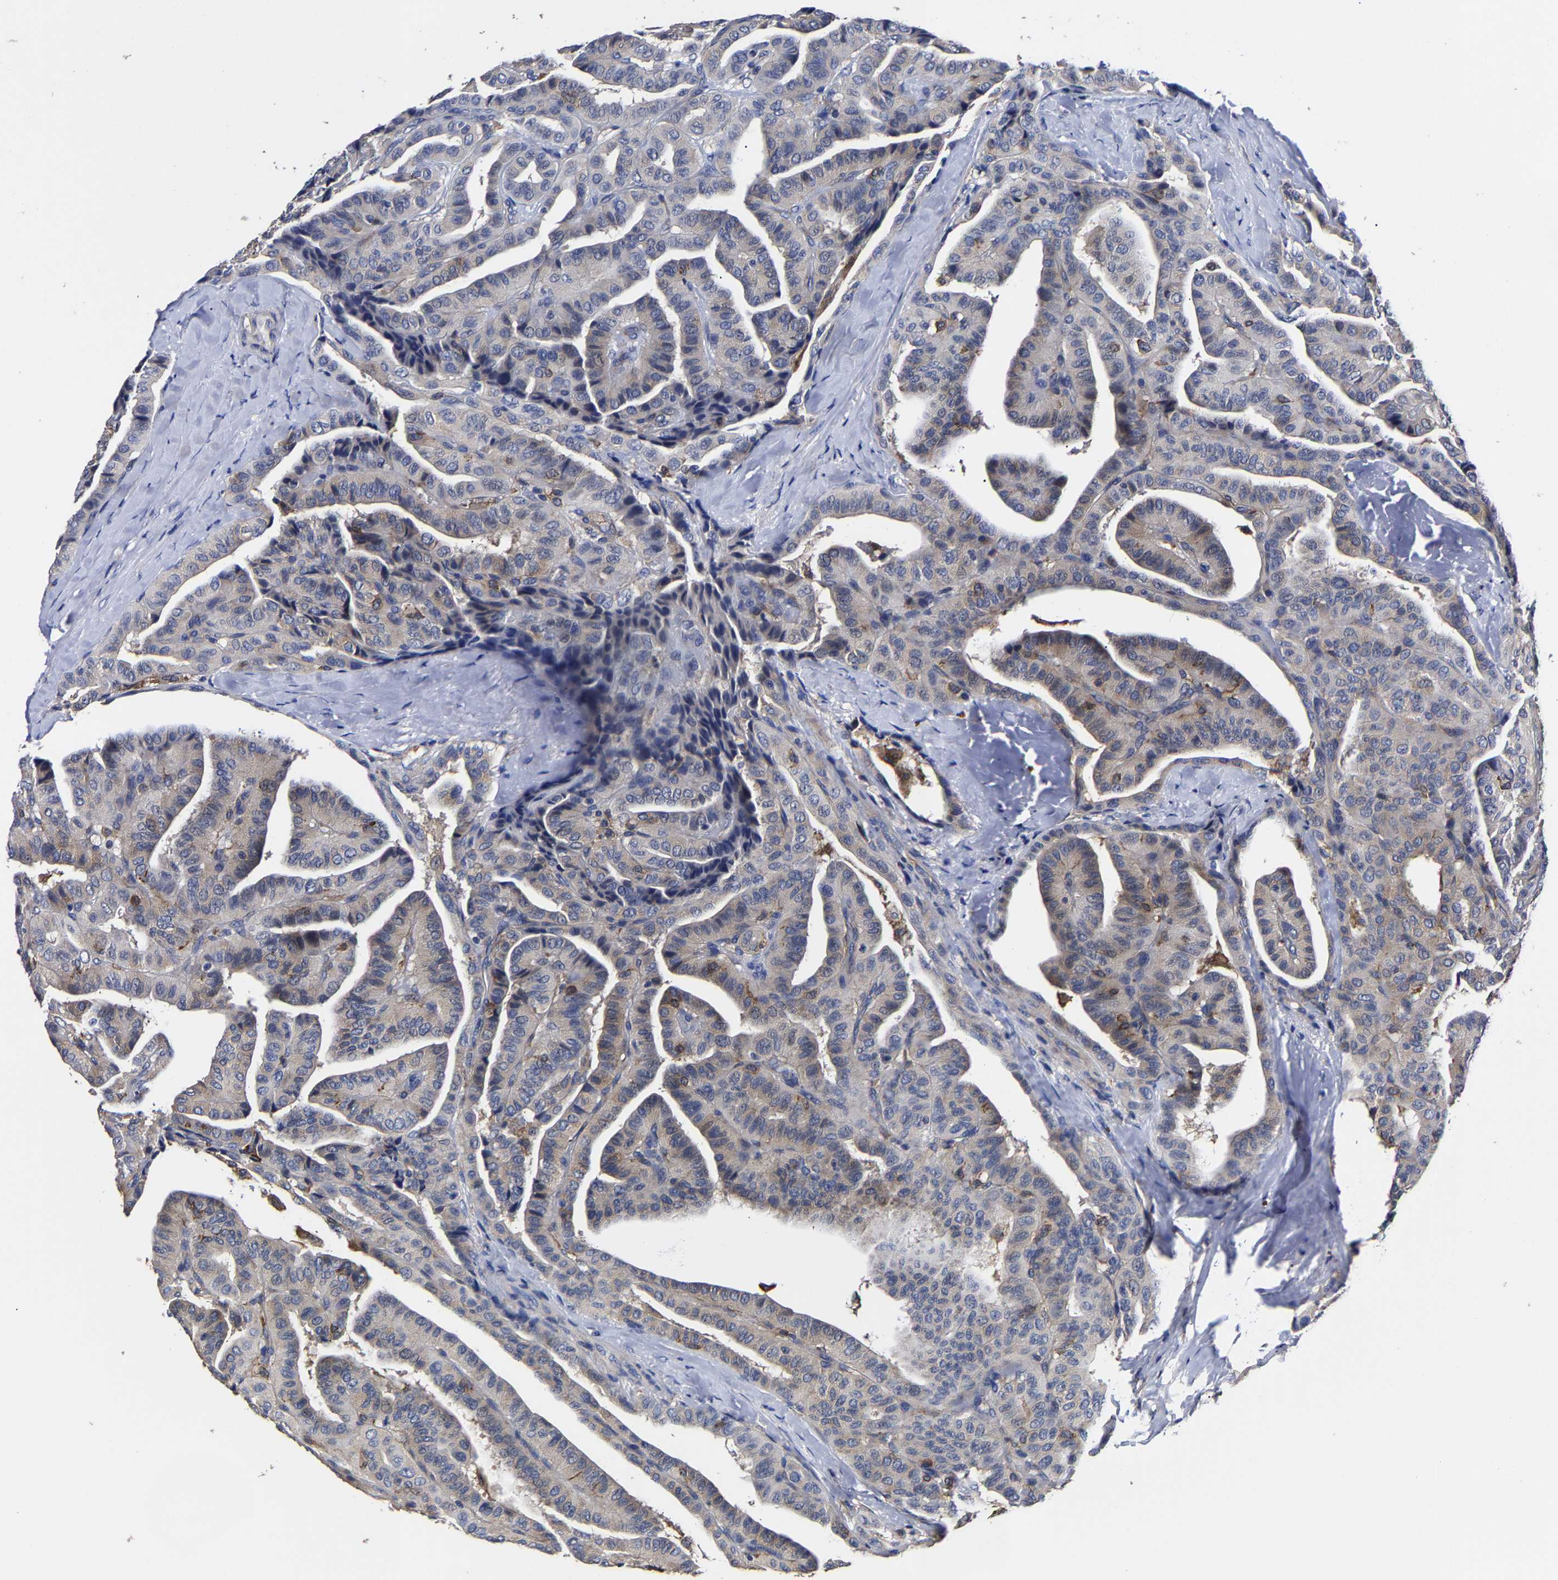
{"staining": {"intensity": "weak", "quantity": "<25%", "location": "cytoplasmic/membranous"}, "tissue": "thyroid cancer", "cell_type": "Tumor cells", "image_type": "cancer", "snomed": [{"axis": "morphology", "description": "Papillary adenocarcinoma, NOS"}, {"axis": "topography", "description": "Thyroid gland"}], "caption": "A high-resolution micrograph shows immunohistochemistry (IHC) staining of thyroid cancer, which exhibits no significant expression in tumor cells.", "gene": "AASS", "patient": {"sex": "male", "age": 77}}